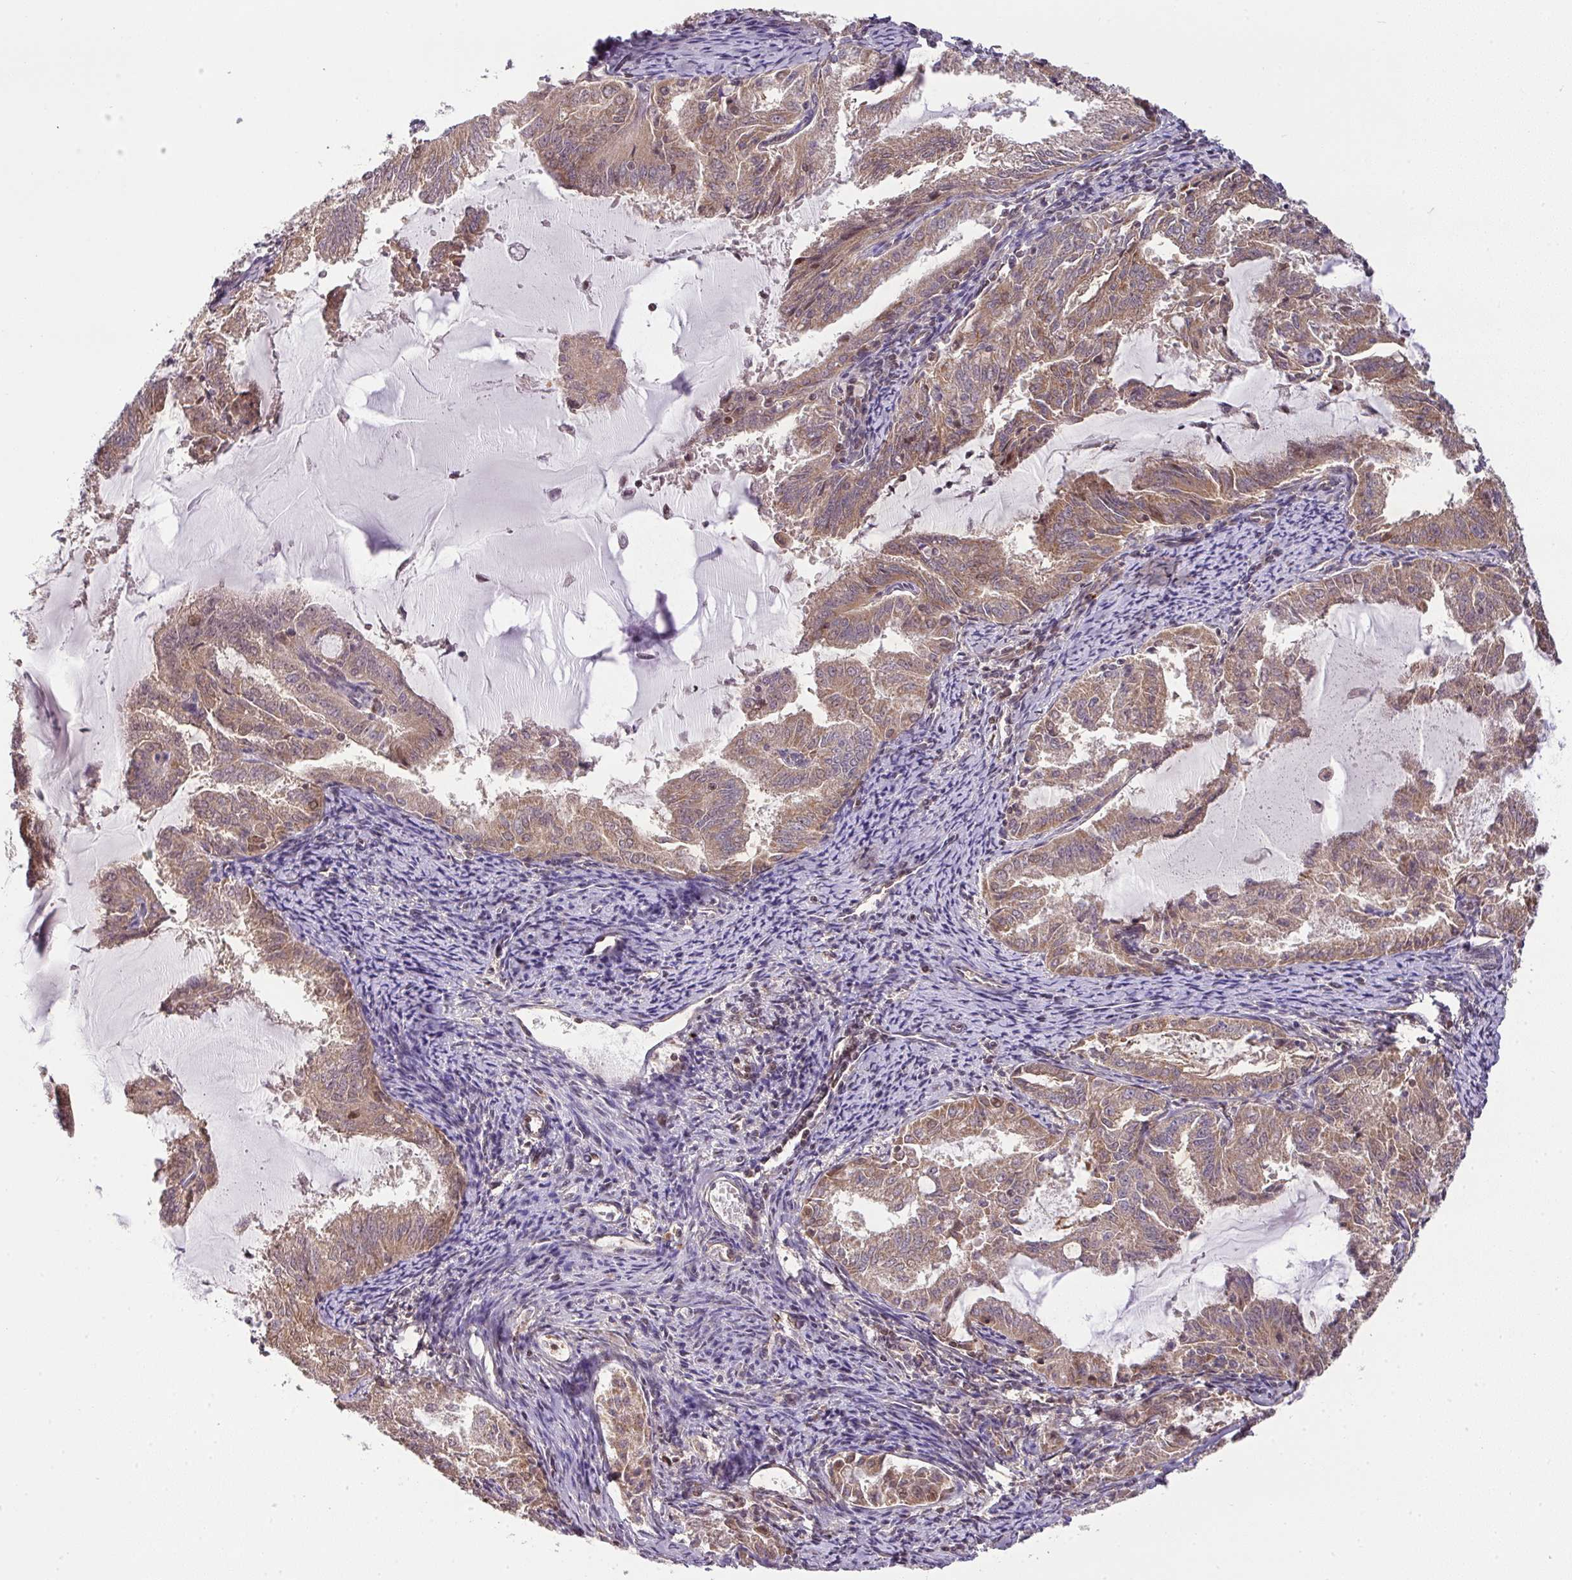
{"staining": {"intensity": "moderate", "quantity": ">75%", "location": "cytoplasmic/membranous,nuclear"}, "tissue": "endometrial cancer", "cell_type": "Tumor cells", "image_type": "cancer", "snomed": [{"axis": "morphology", "description": "Adenocarcinoma, NOS"}, {"axis": "topography", "description": "Endometrium"}], "caption": "Immunohistochemistry staining of endometrial adenocarcinoma, which shows medium levels of moderate cytoplasmic/membranous and nuclear expression in approximately >75% of tumor cells indicating moderate cytoplasmic/membranous and nuclear protein positivity. The staining was performed using DAB (3,3'-diaminobenzidine) (brown) for protein detection and nuclei were counterstained in hematoxylin (blue).", "gene": "PLK1", "patient": {"sex": "female", "age": 70}}